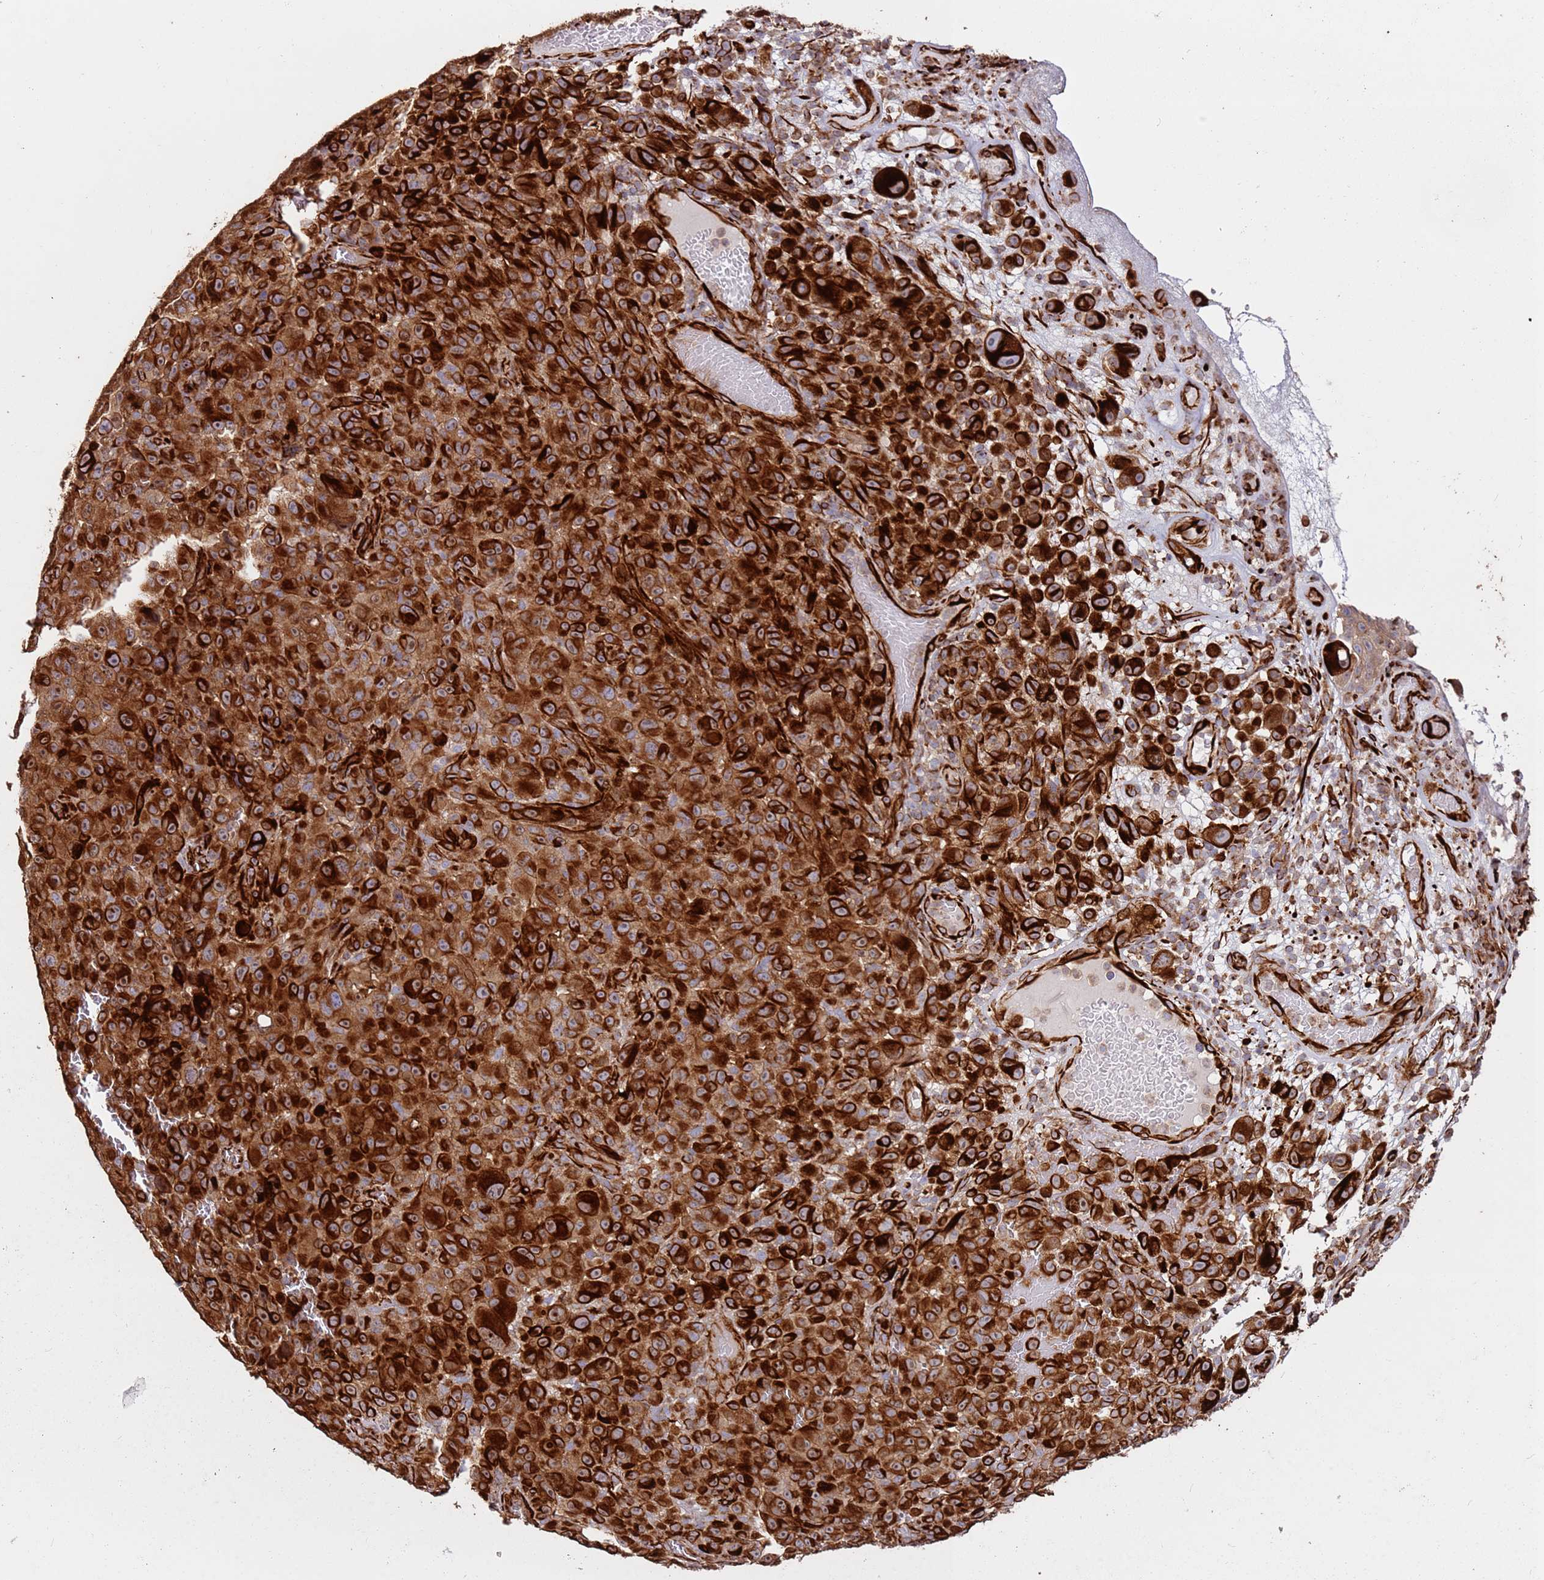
{"staining": {"intensity": "strong", "quantity": ">75%", "location": "cytoplasmic/membranous"}, "tissue": "melanoma", "cell_type": "Tumor cells", "image_type": "cancer", "snomed": [{"axis": "morphology", "description": "Malignant melanoma, NOS"}, {"axis": "topography", "description": "Skin"}], "caption": "The photomicrograph exhibits a brown stain indicating the presence of a protein in the cytoplasmic/membranous of tumor cells in melanoma.", "gene": "MRGPRE", "patient": {"sex": "female", "age": 82}}